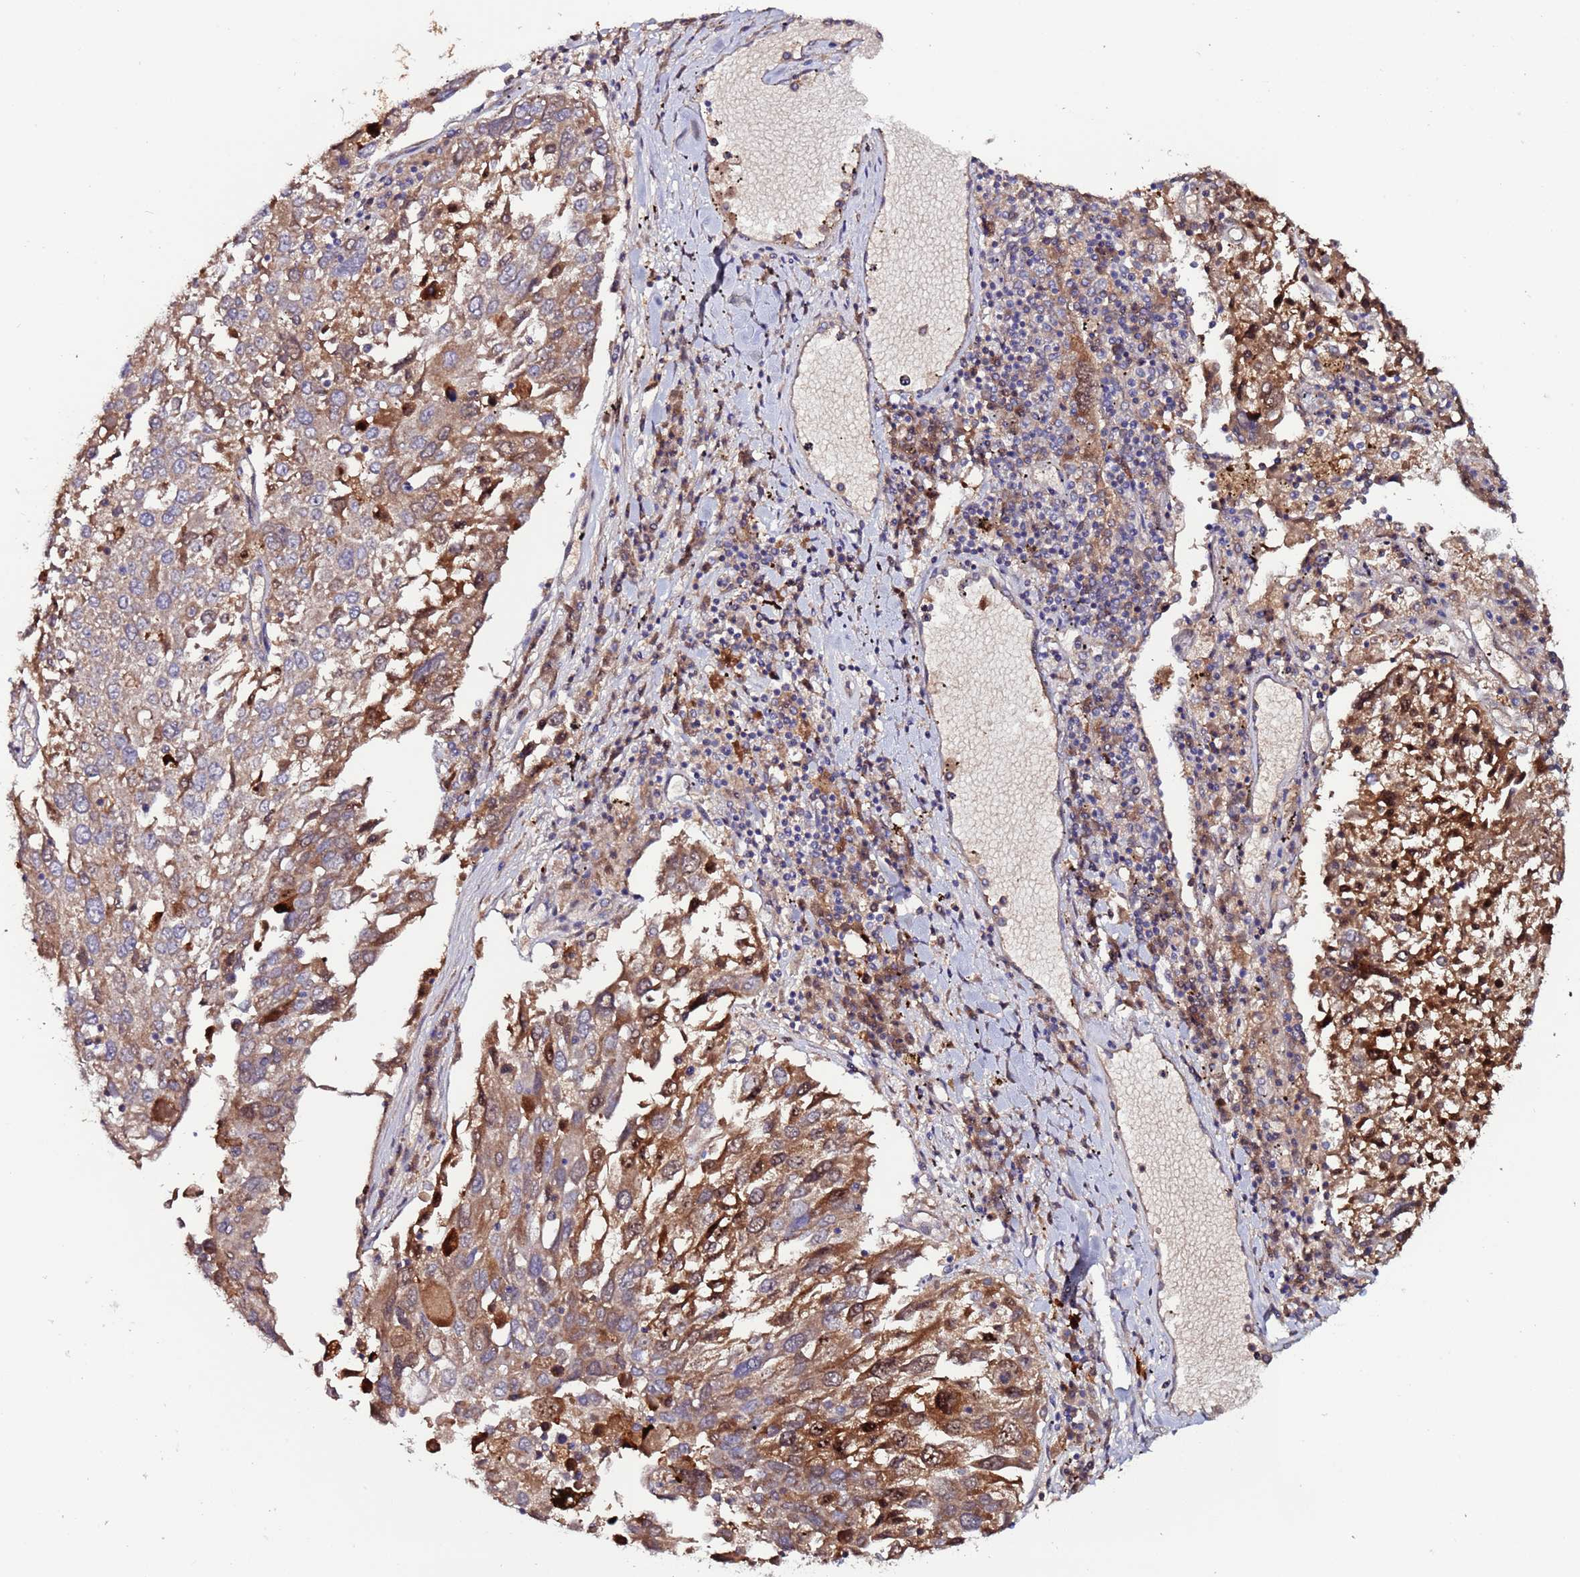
{"staining": {"intensity": "moderate", "quantity": ">75%", "location": "cytoplasmic/membranous"}, "tissue": "lung cancer", "cell_type": "Tumor cells", "image_type": "cancer", "snomed": [{"axis": "morphology", "description": "Squamous cell carcinoma, NOS"}, {"axis": "topography", "description": "Lung"}], "caption": "A brown stain labels moderate cytoplasmic/membranous expression of a protein in lung squamous cell carcinoma tumor cells.", "gene": "RPS15A", "patient": {"sex": "male", "age": 65}}